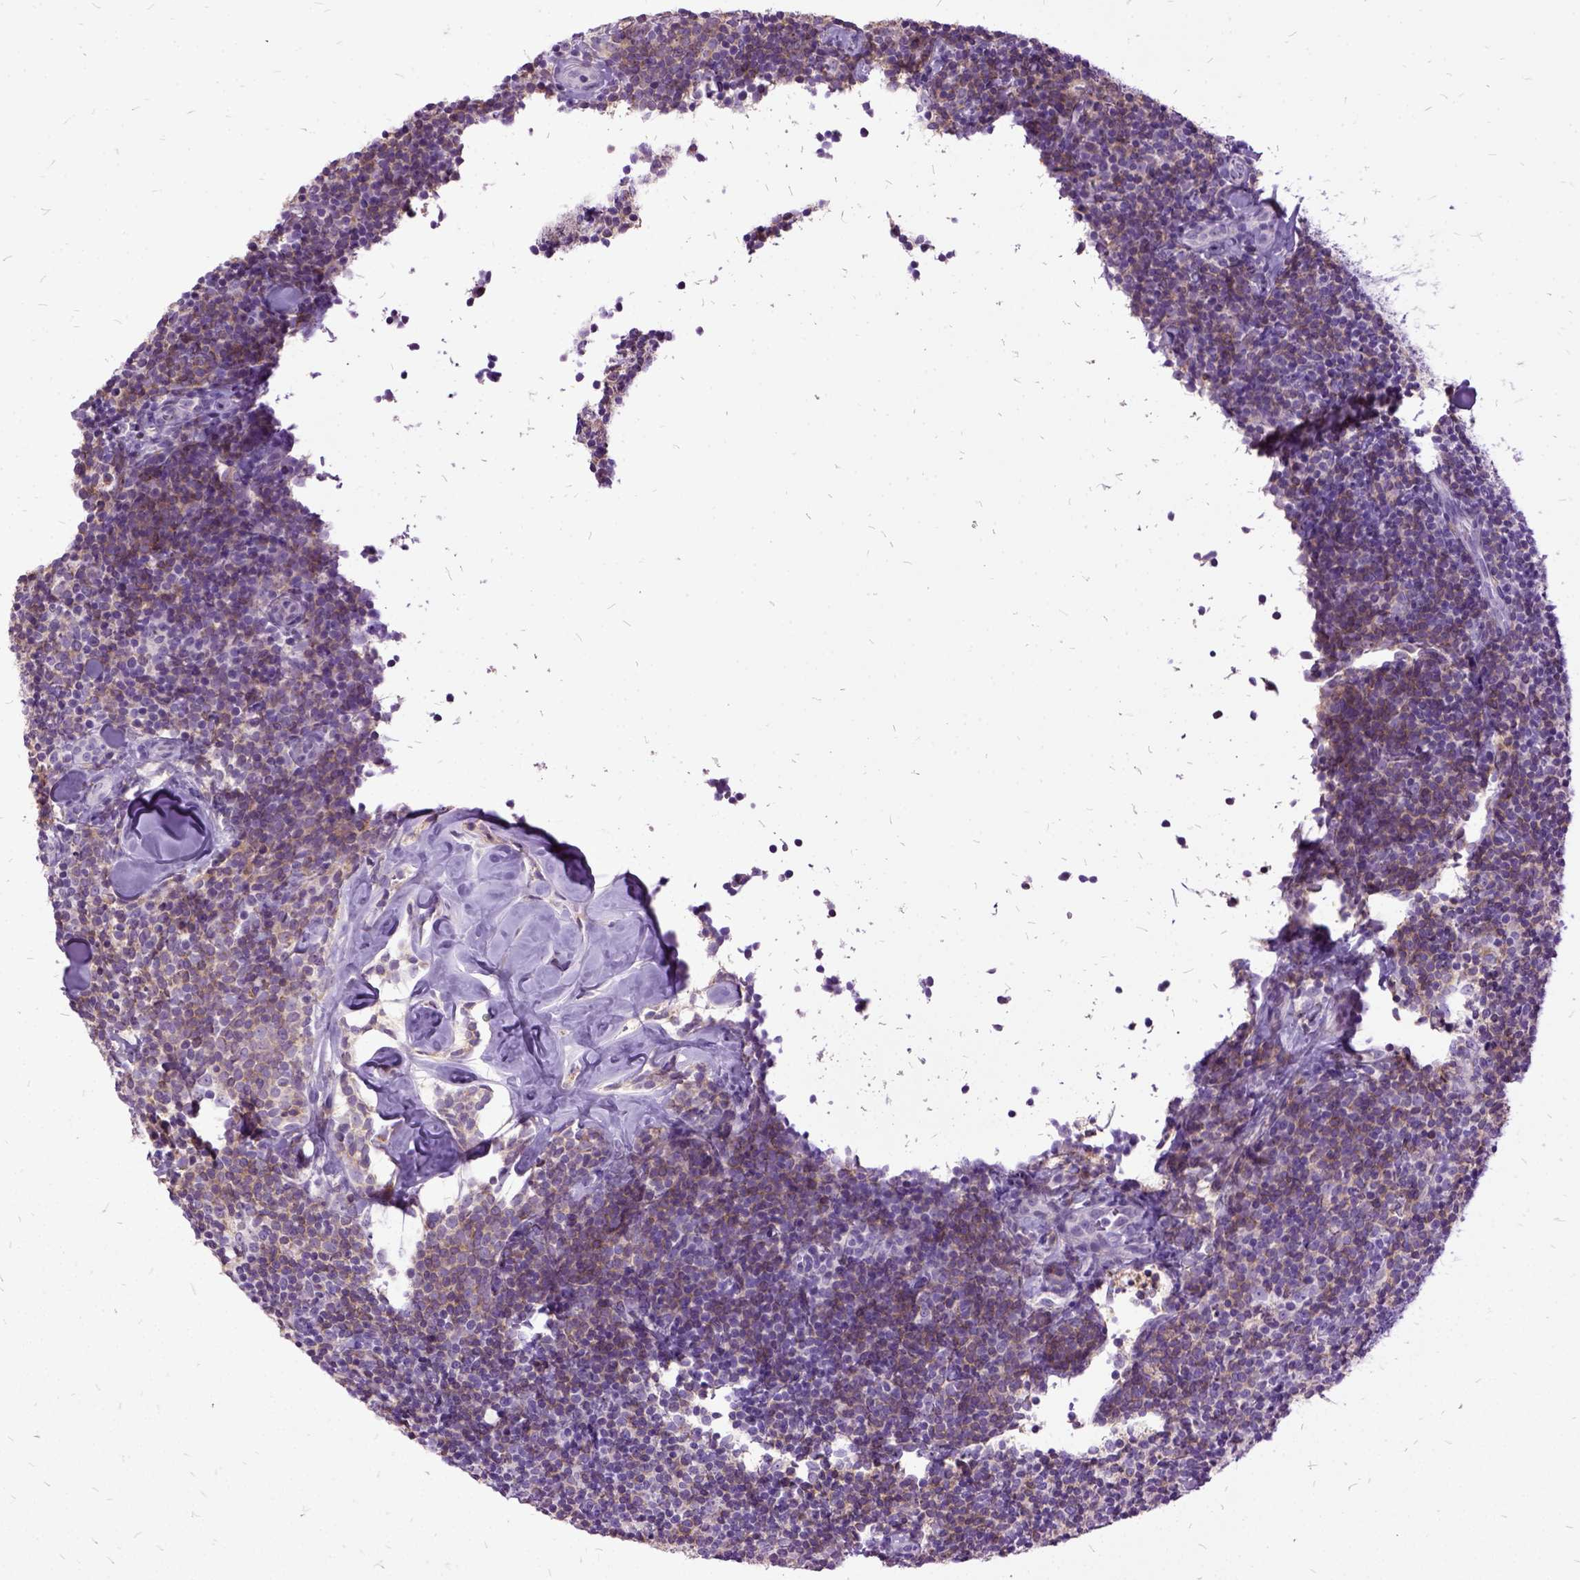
{"staining": {"intensity": "weak", "quantity": ">75%", "location": "cytoplasmic/membranous"}, "tissue": "lymphoma", "cell_type": "Tumor cells", "image_type": "cancer", "snomed": [{"axis": "morphology", "description": "Malignant lymphoma, non-Hodgkin's type, Low grade"}, {"axis": "topography", "description": "Lymph node"}], "caption": "Weak cytoplasmic/membranous staining is seen in about >75% of tumor cells in lymphoma.", "gene": "MME", "patient": {"sex": "female", "age": 56}}